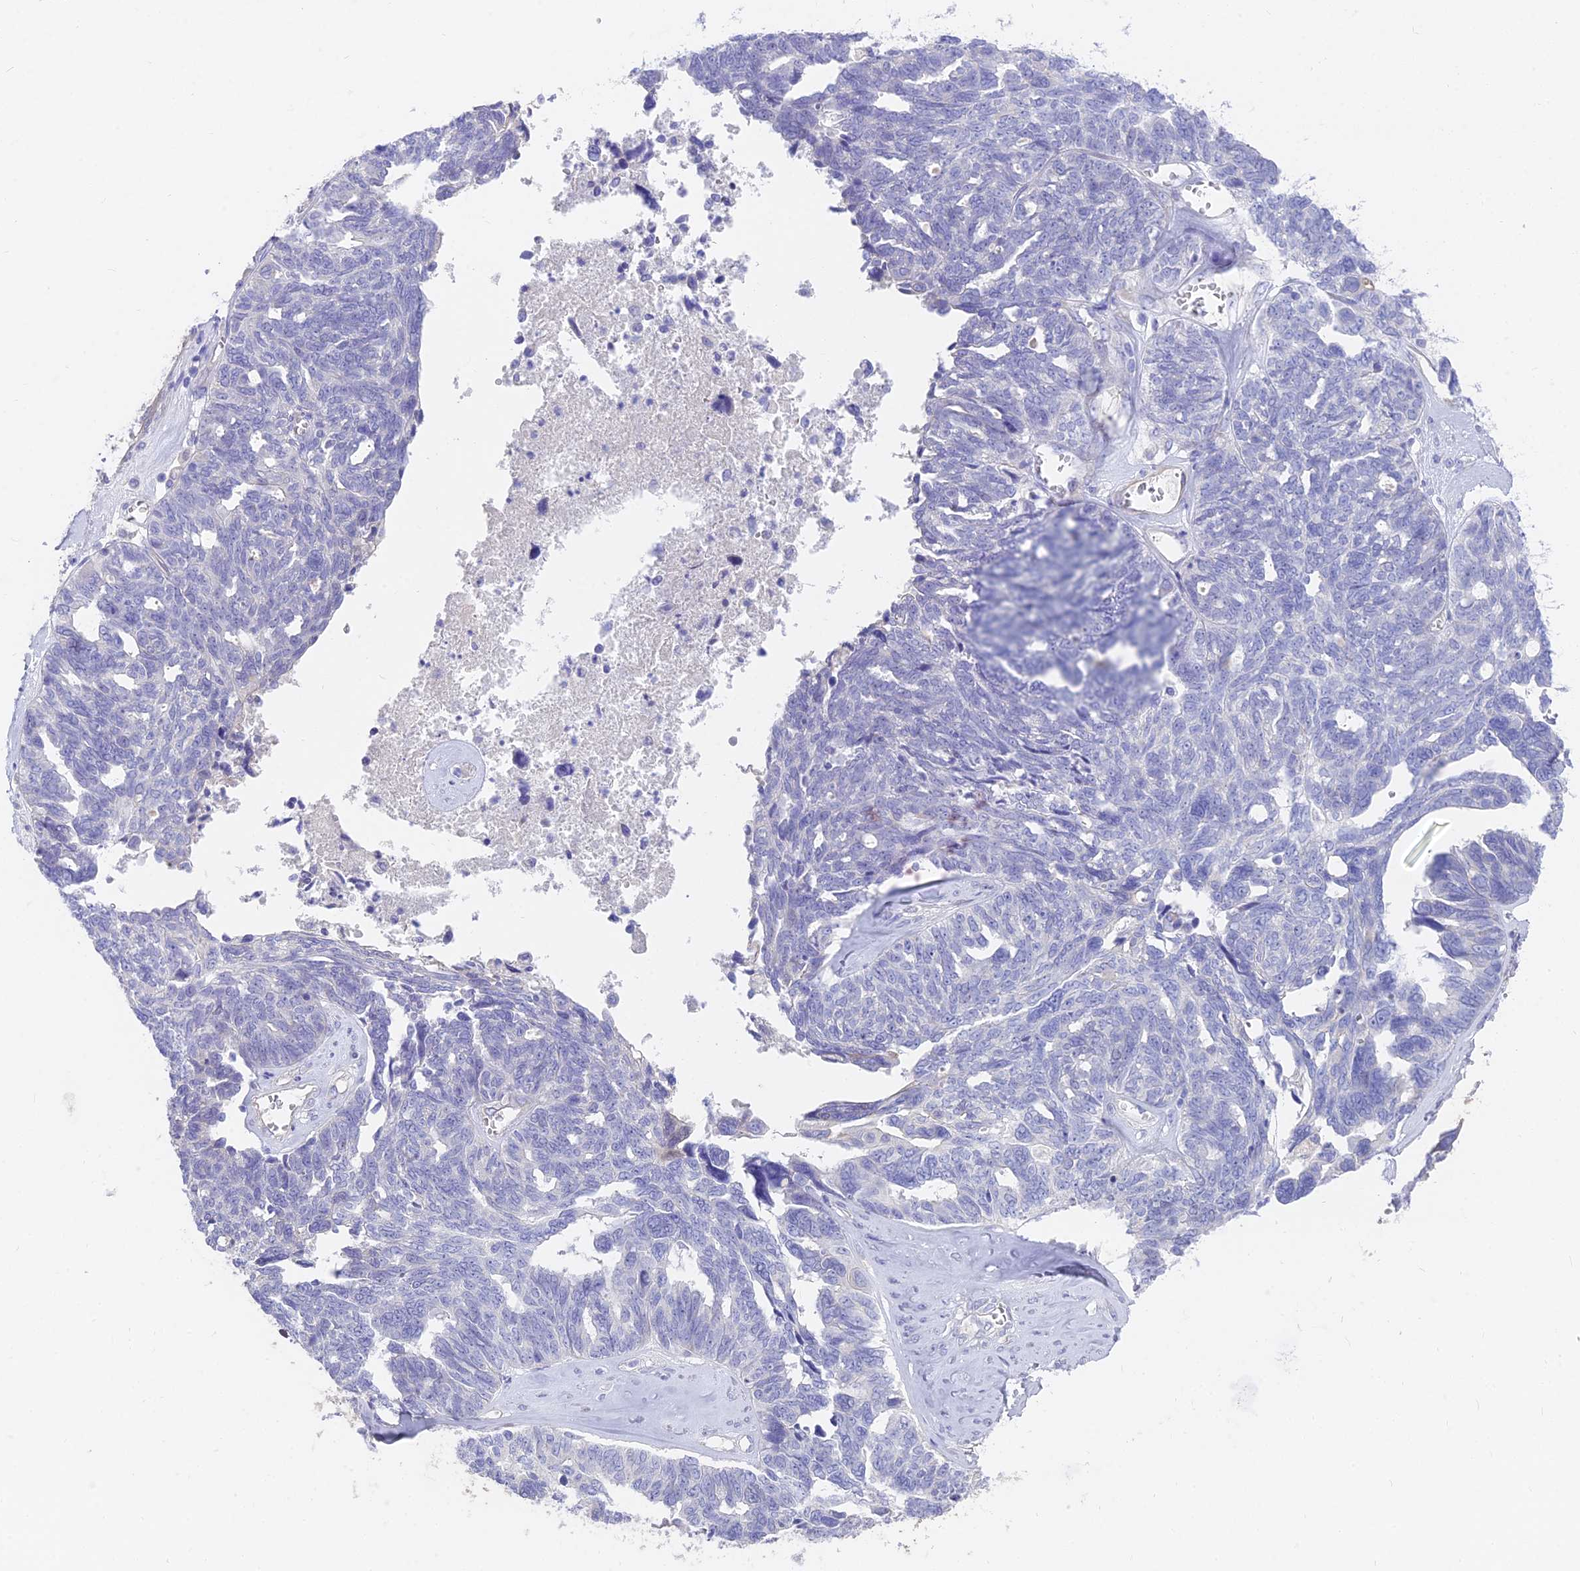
{"staining": {"intensity": "negative", "quantity": "none", "location": "none"}, "tissue": "ovarian cancer", "cell_type": "Tumor cells", "image_type": "cancer", "snomed": [{"axis": "morphology", "description": "Cystadenocarcinoma, serous, NOS"}, {"axis": "topography", "description": "Ovary"}], "caption": "DAB (3,3'-diaminobenzidine) immunohistochemical staining of serous cystadenocarcinoma (ovarian) displays no significant positivity in tumor cells.", "gene": "FAM168B", "patient": {"sex": "female", "age": 79}}